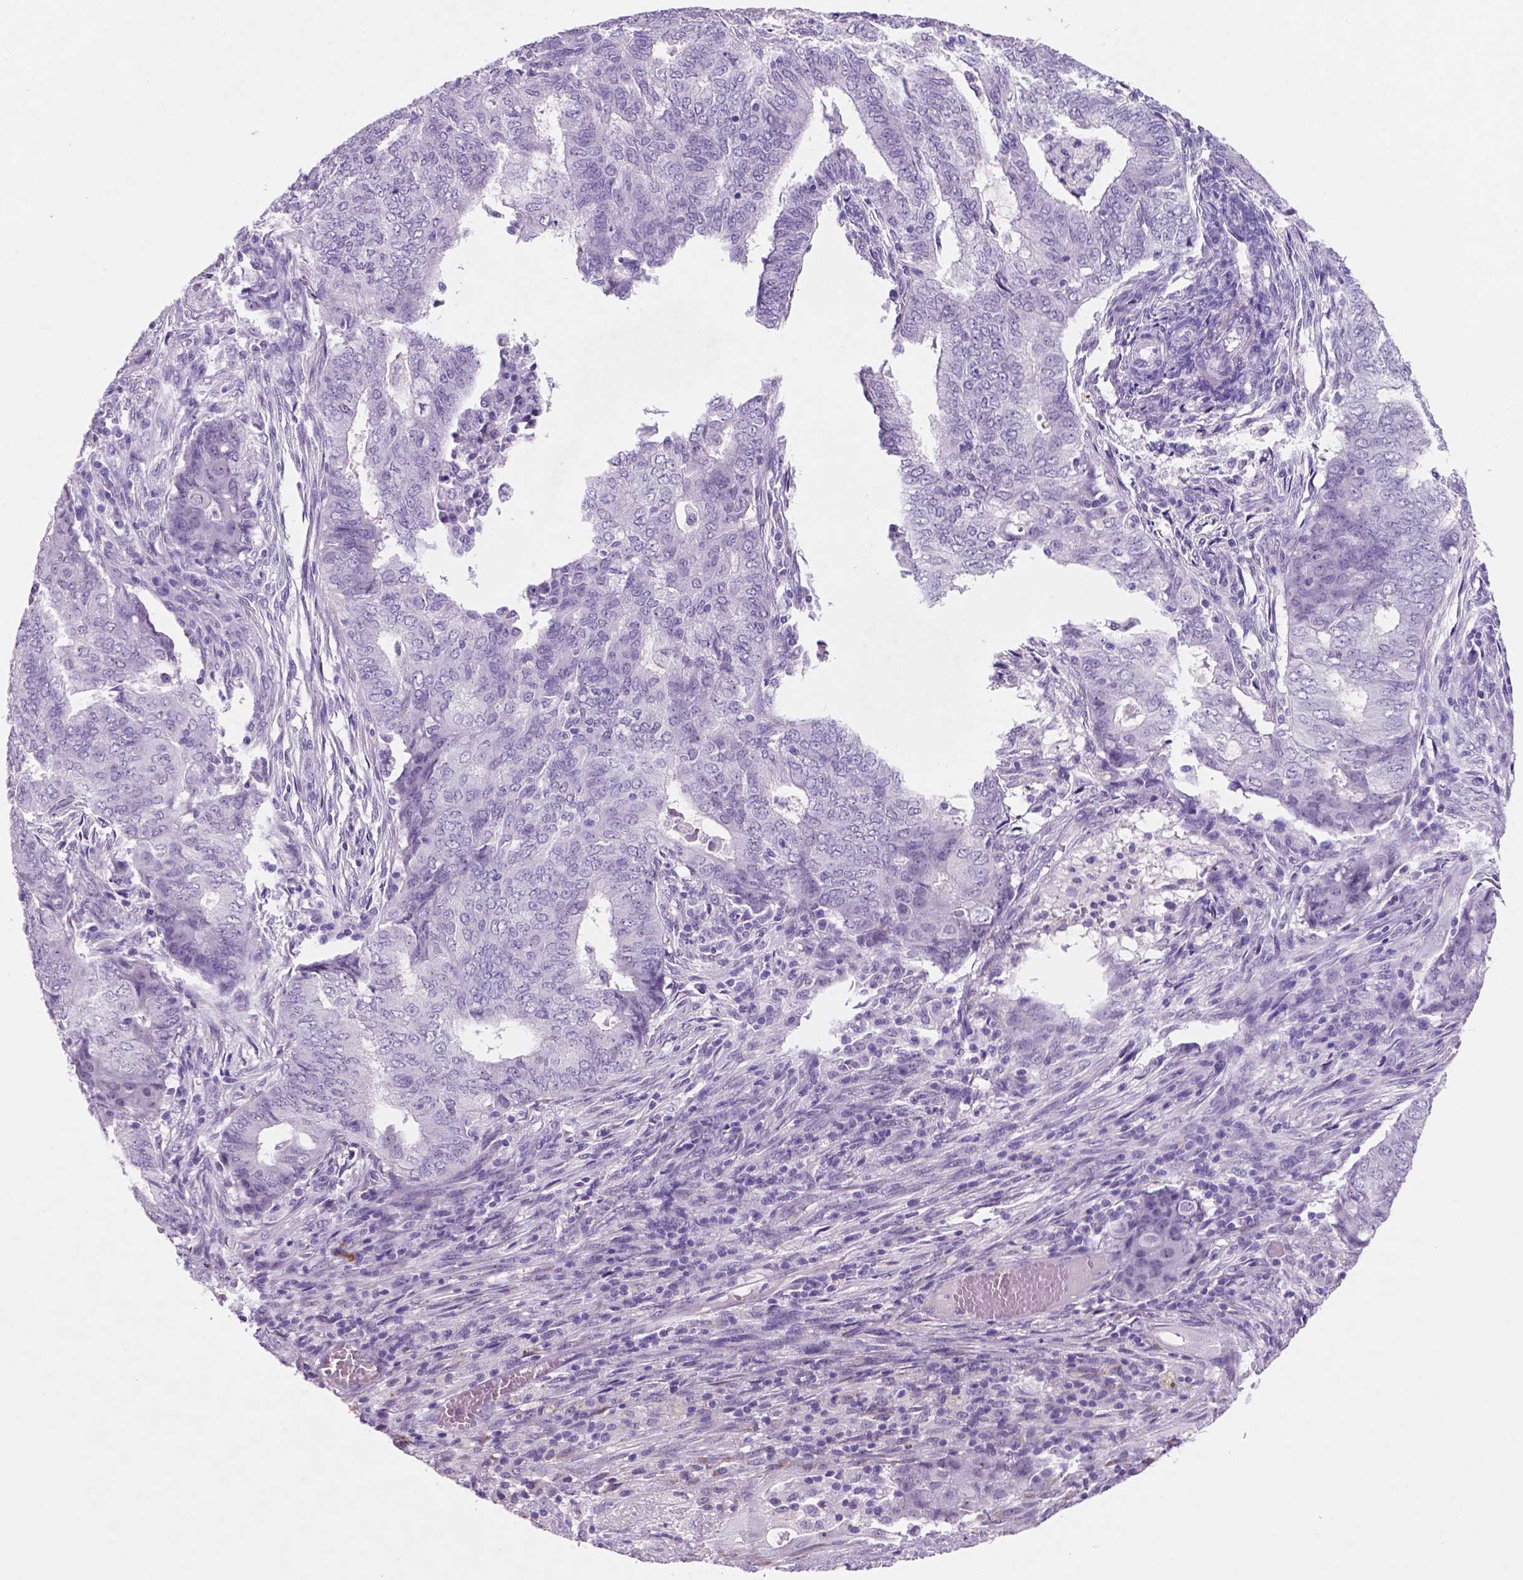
{"staining": {"intensity": "negative", "quantity": "none", "location": "none"}, "tissue": "endometrial cancer", "cell_type": "Tumor cells", "image_type": "cancer", "snomed": [{"axis": "morphology", "description": "Adenocarcinoma, NOS"}, {"axis": "topography", "description": "Endometrium"}], "caption": "This is an immunohistochemistry micrograph of endometrial cancer (adenocarcinoma). There is no expression in tumor cells.", "gene": "C18orf21", "patient": {"sex": "female", "age": 62}}